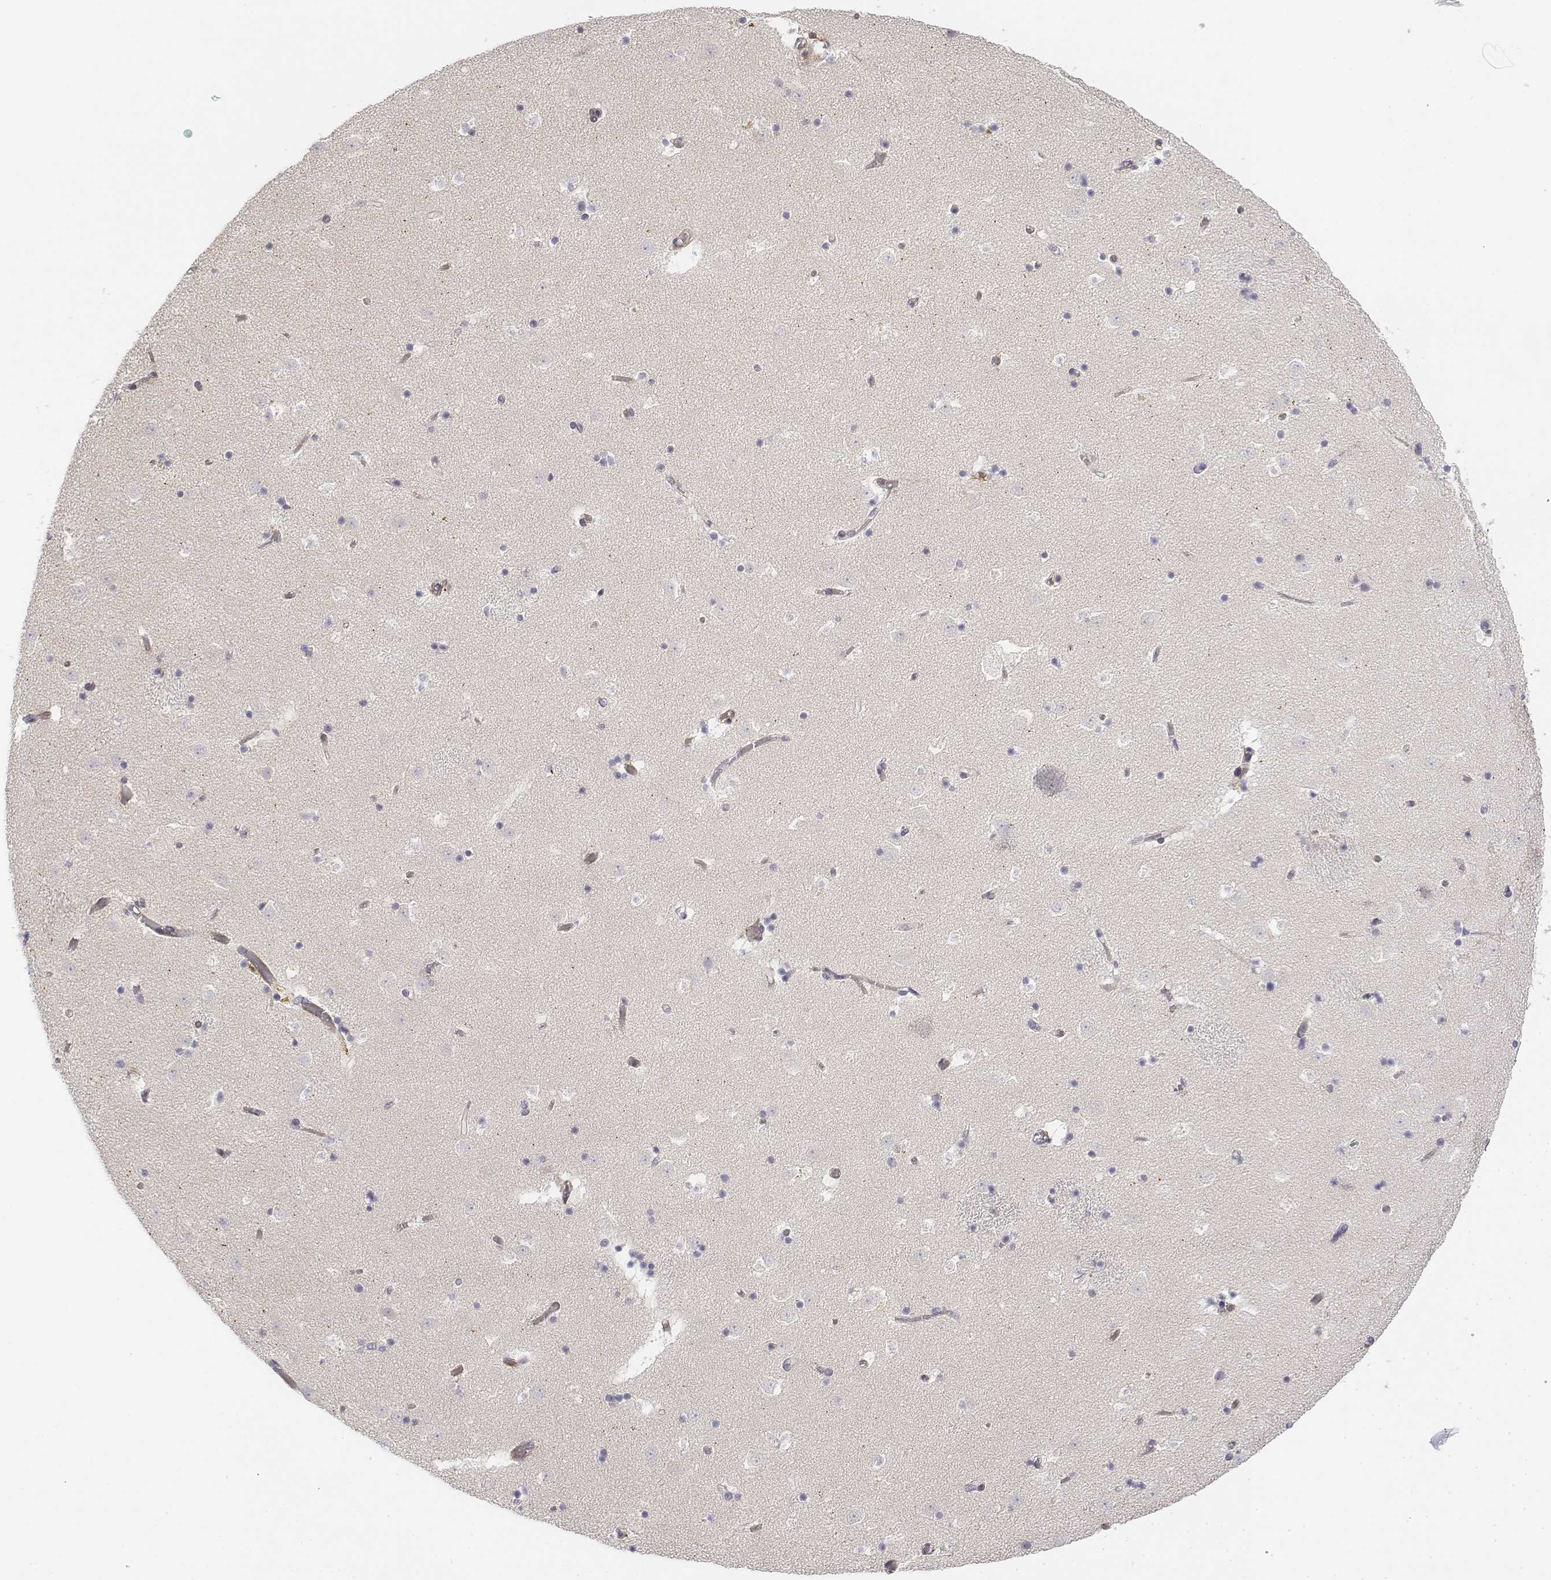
{"staining": {"intensity": "negative", "quantity": "none", "location": "none"}, "tissue": "caudate", "cell_type": "Glial cells", "image_type": "normal", "snomed": [{"axis": "morphology", "description": "Normal tissue, NOS"}, {"axis": "topography", "description": "Lateral ventricle wall"}], "caption": "The immunohistochemistry (IHC) histopathology image has no significant staining in glial cells of caudate. Brightfield microscopy of immunohistochemistry (IHC) stained with DAB (brown) and hematoxylin (blue), captured at high magnification.", "gene": "CD14", "patient": {"sex": "female", "age": 42}}